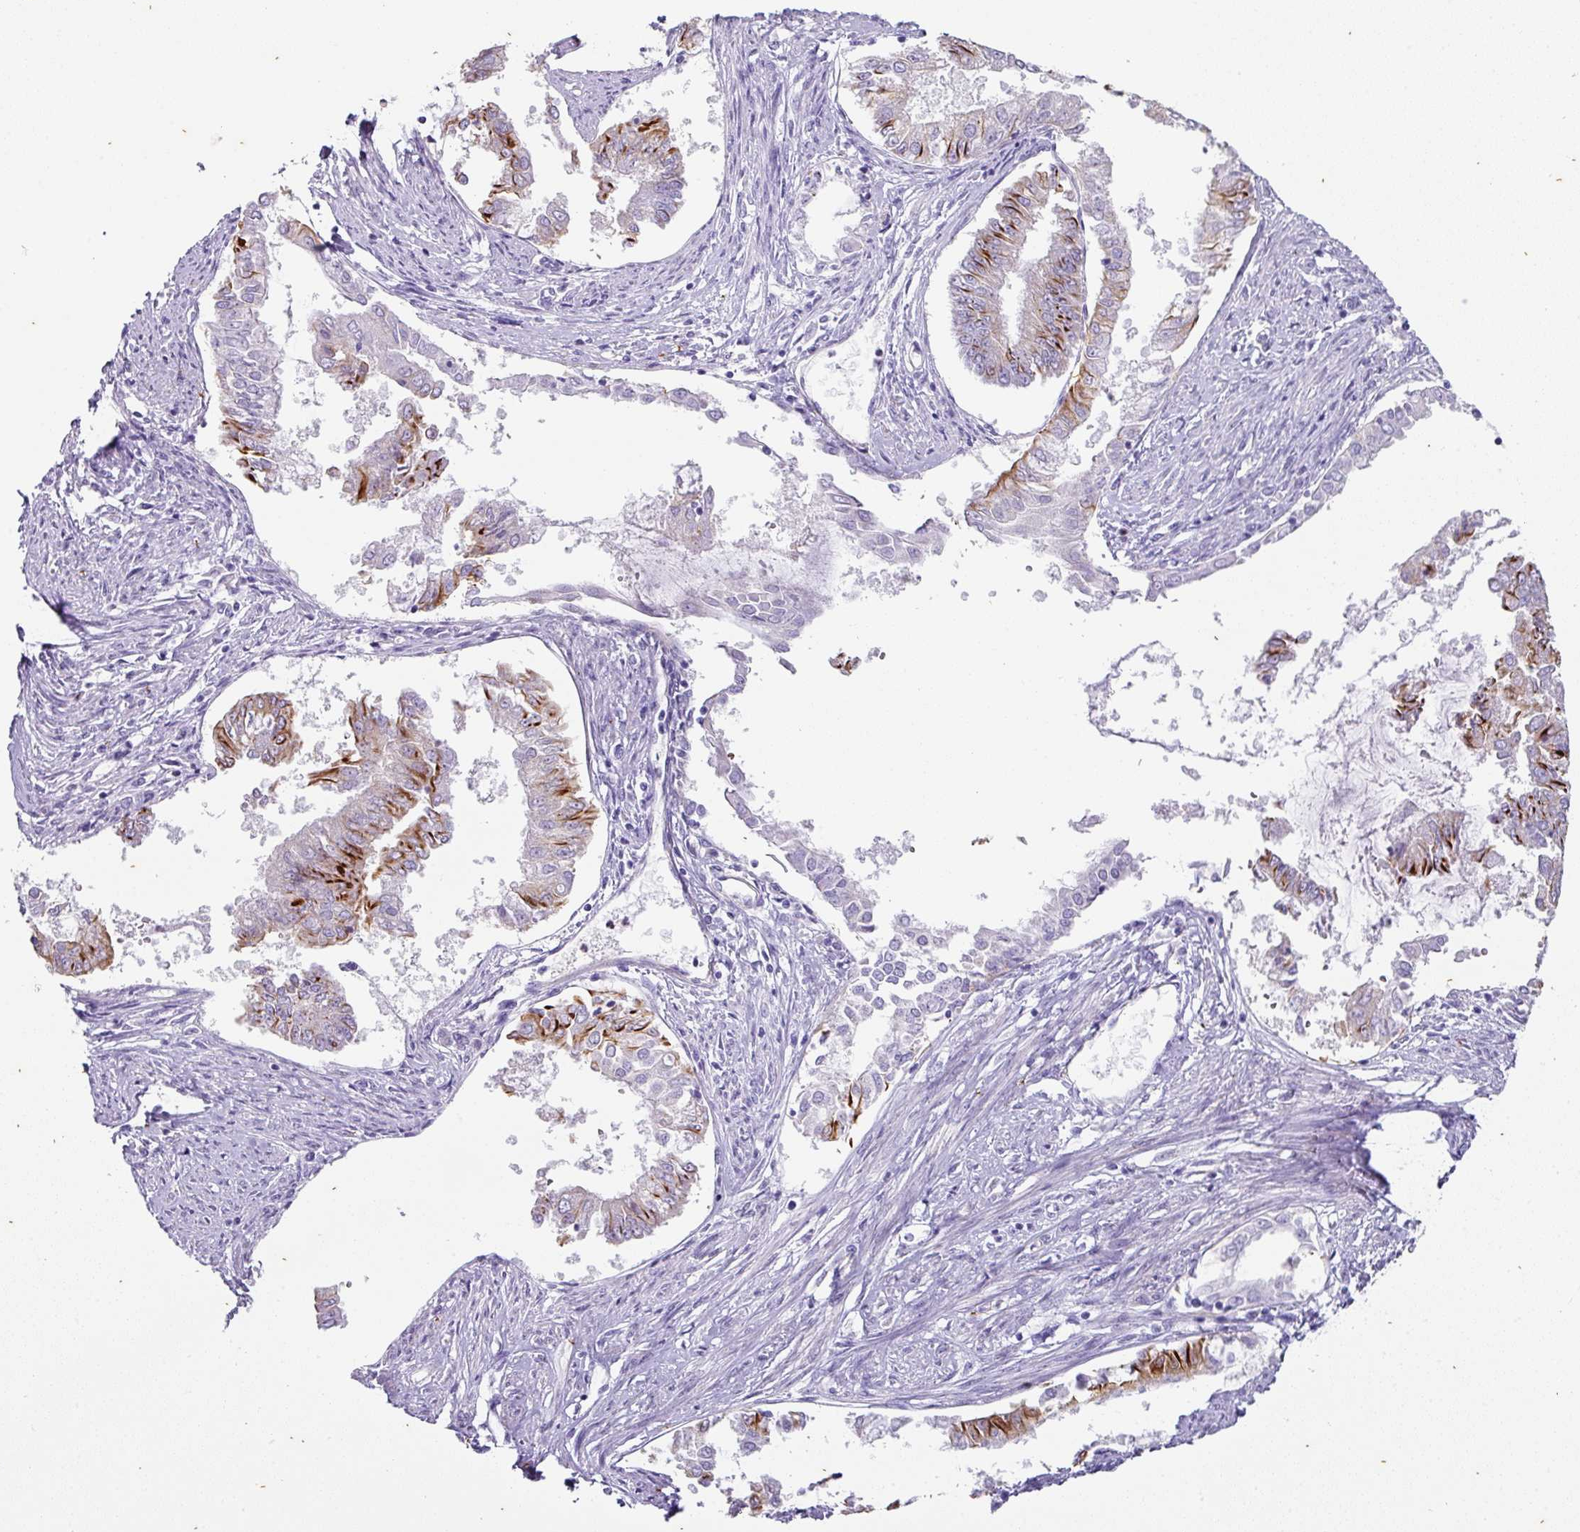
{"staining": {"intensity": "moderate", "quantity": "<25%", "location": "cytoplasmic/membranous"}, "tissue": "endometrial cancer", "cell_type": "Tumor cells", "image_type": "cancer", "snomed": [{"axis": "morphology", "description": "Adenocarcinoma, NOS"}, {"axis": "topography", "description": "Endometrium"}], "caption": "Approximately <25% of tumor cells in human adenocarcinoma (endometrial) show moderate cytoplasmic/membranous protein staining as visualized by brown immunohistochemical staining.", "gene": "OR52N1", "patient": {"sex": "female", "age": 76}}